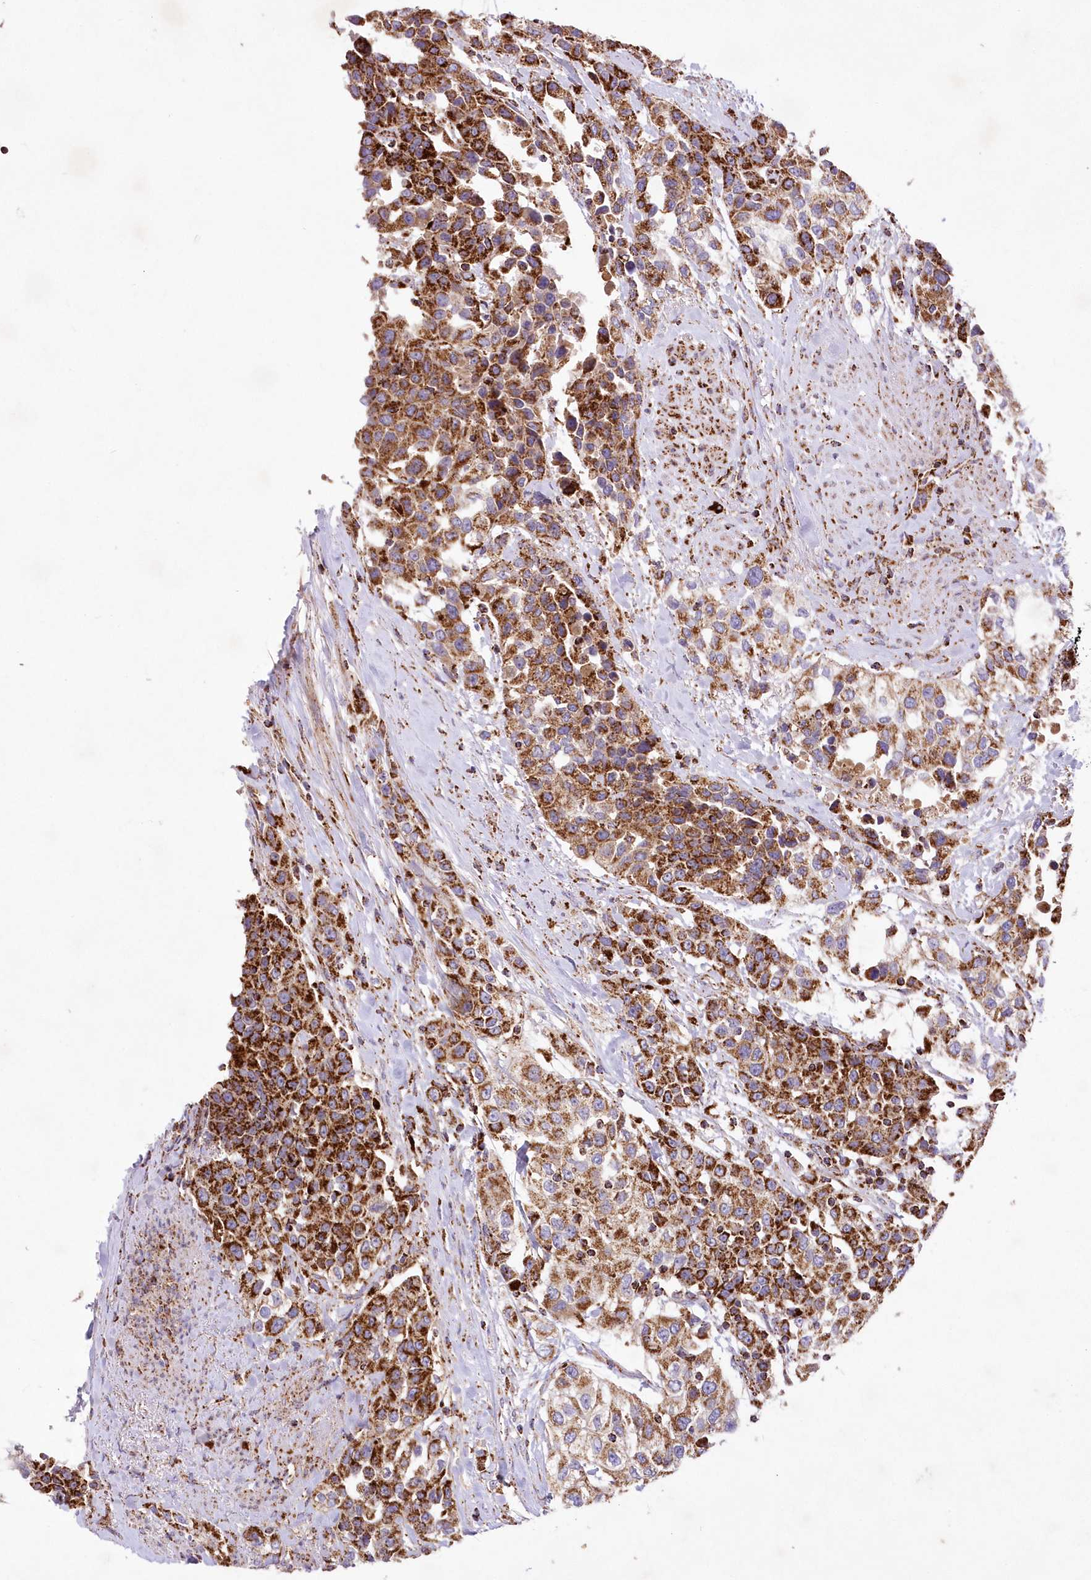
{"staining": {"intensity": "strong", "quantity": ">75%", "location": "cytoplasmic/membranous"}, "tissue": "urothelial cancer", "cell_type": "Tumor cells", "image_type": "cancer", "snomed": [{"axis": "morphology", "description": "Urothelial carcinoma, High grade"}, {"axis": "topography", "description": "Urinary bladder"}], "caption": "A brown stain shows strong cytoplasmic/membranous positivity of a protein in human urothelial carcinoma (high-grade) tumor cells. (IHC, brightfield microscopy, high magnification).", "gene": "ASNSD1", "patient": {"sex": "female", "age": 80}}